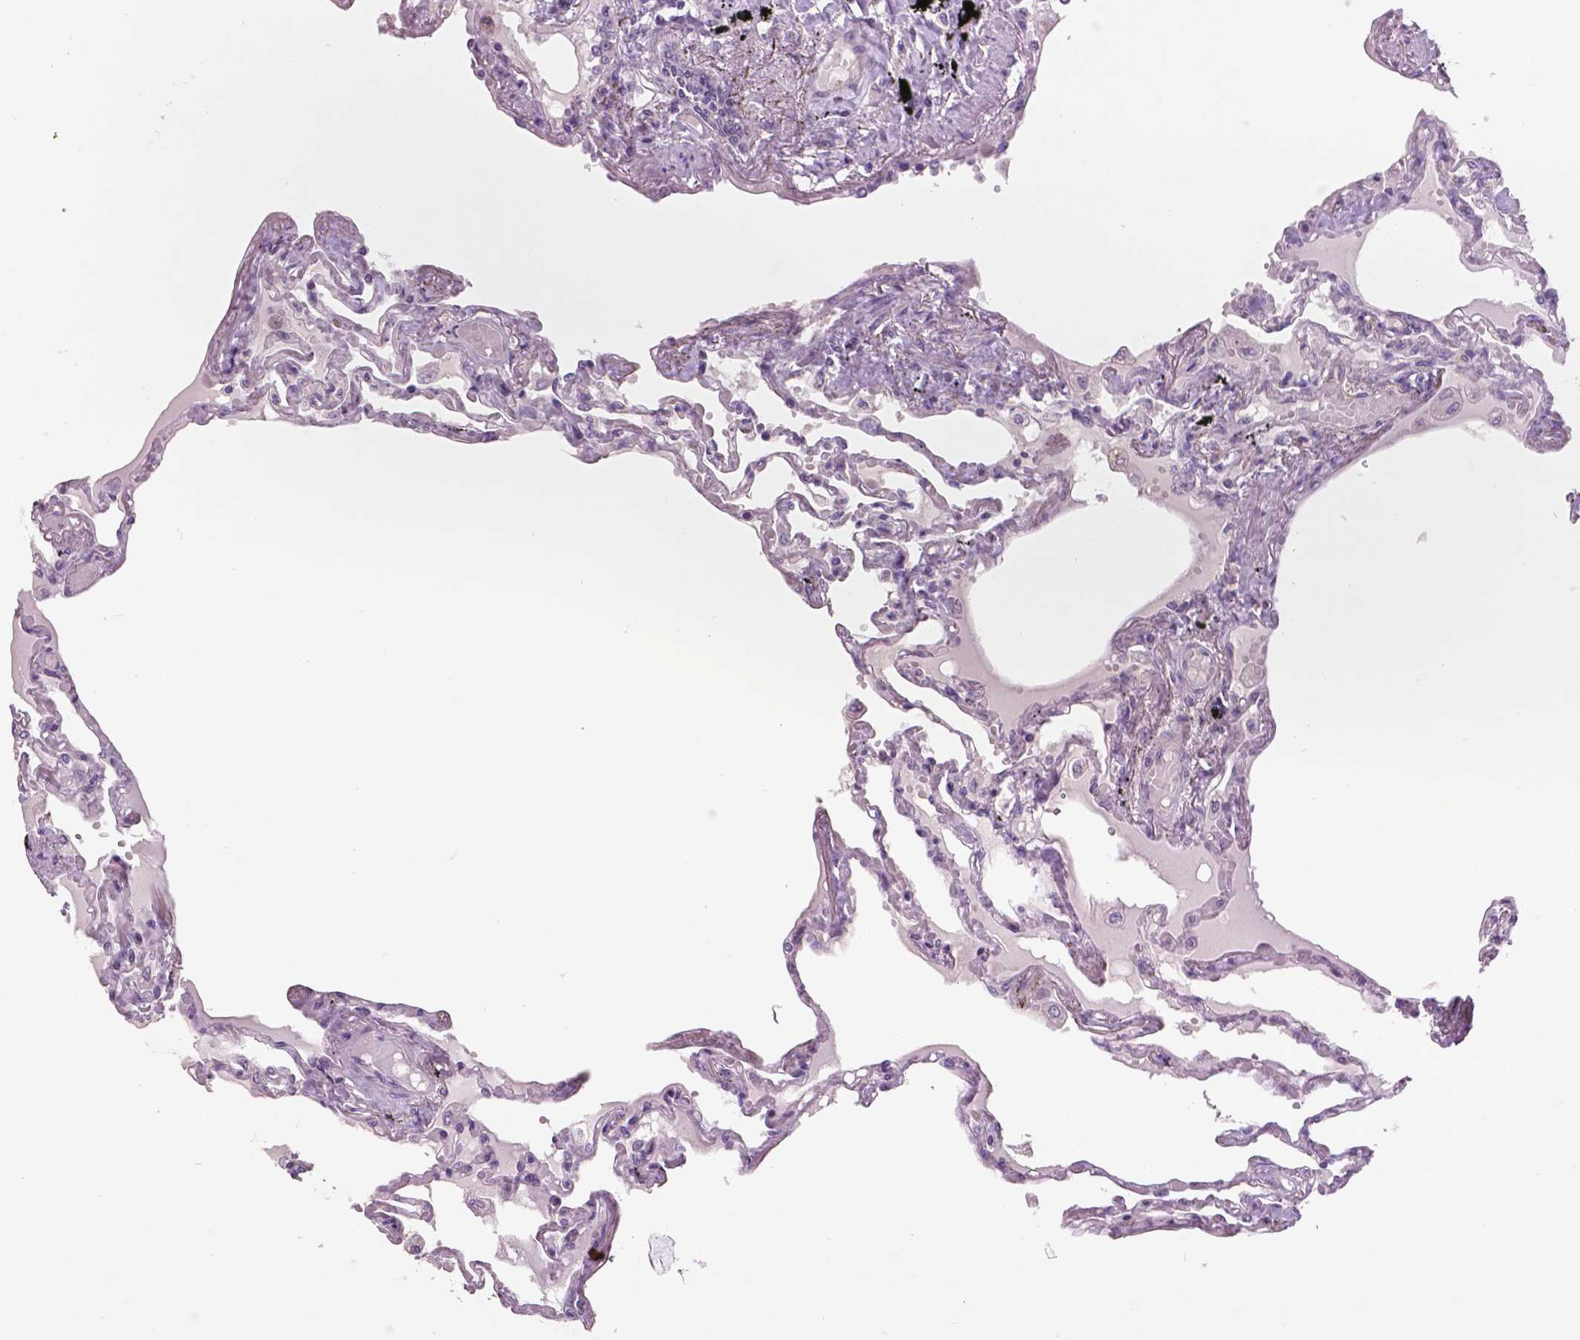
{"staining": {"intensity": "negative", "quantity": "none", "location": "none"}, "tissue": "lung", "cell_type": "Alveolar cells", "image_type": "normal", "snomed": [{"axis": "morphology", "description": "Normal tissue, NOS"}, {"axis": "morphology", "description": "Adenocarcinoma, NOS"}, {"axis": "topography", "description": "Cartilage tissue"}, {"axis": "topography", "description": "Lung"}], "caption": "Immunohistochemical staining of normal human lung reveals no significant expression in alveolar cells.", "gene": "FOXA1", "patient": {"sex": "female", "age": 67}}